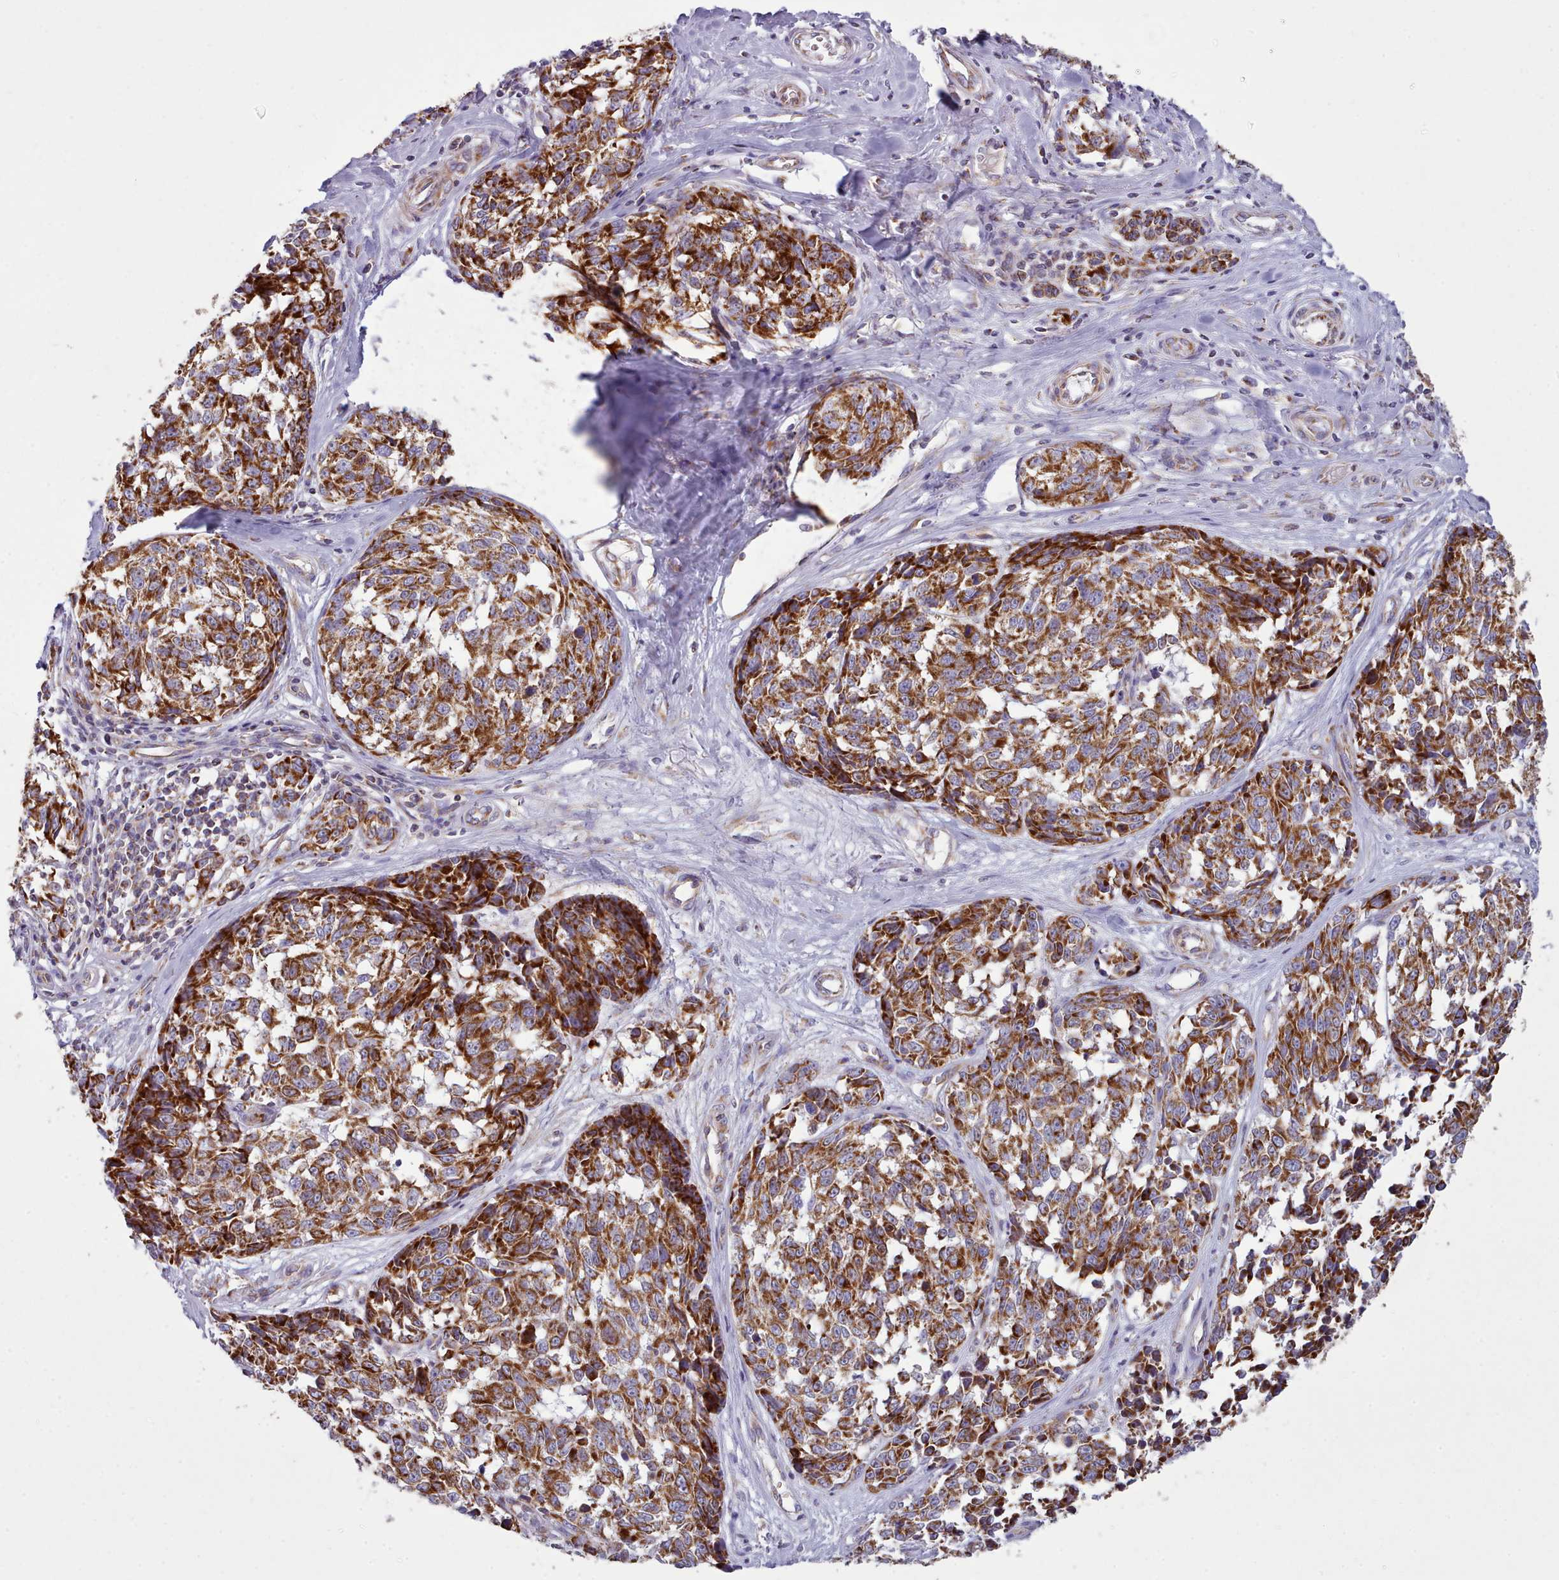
{"staining": {"intensity": "strong", "quantity": ">75%", "location": "cytoplasmic/membranous"}, "tissue": "melanoma", "cell_type": "Tumor cells", "image_type": "cancer", "snomed": [{"axis": "morphology", "description": "Normal tissue, NOS"}, {"axis": "morphology", "description": "Malignant melanoma, NOS"}, {"axis": "topography", "description": "Skin"}], "caption": "Tumor cells show strong cytoplasmic/membranous positivity in approximately >75% of cells in melanoma.", "gene": "SRP54", "patient": {"sex": "female", "age": 64}}